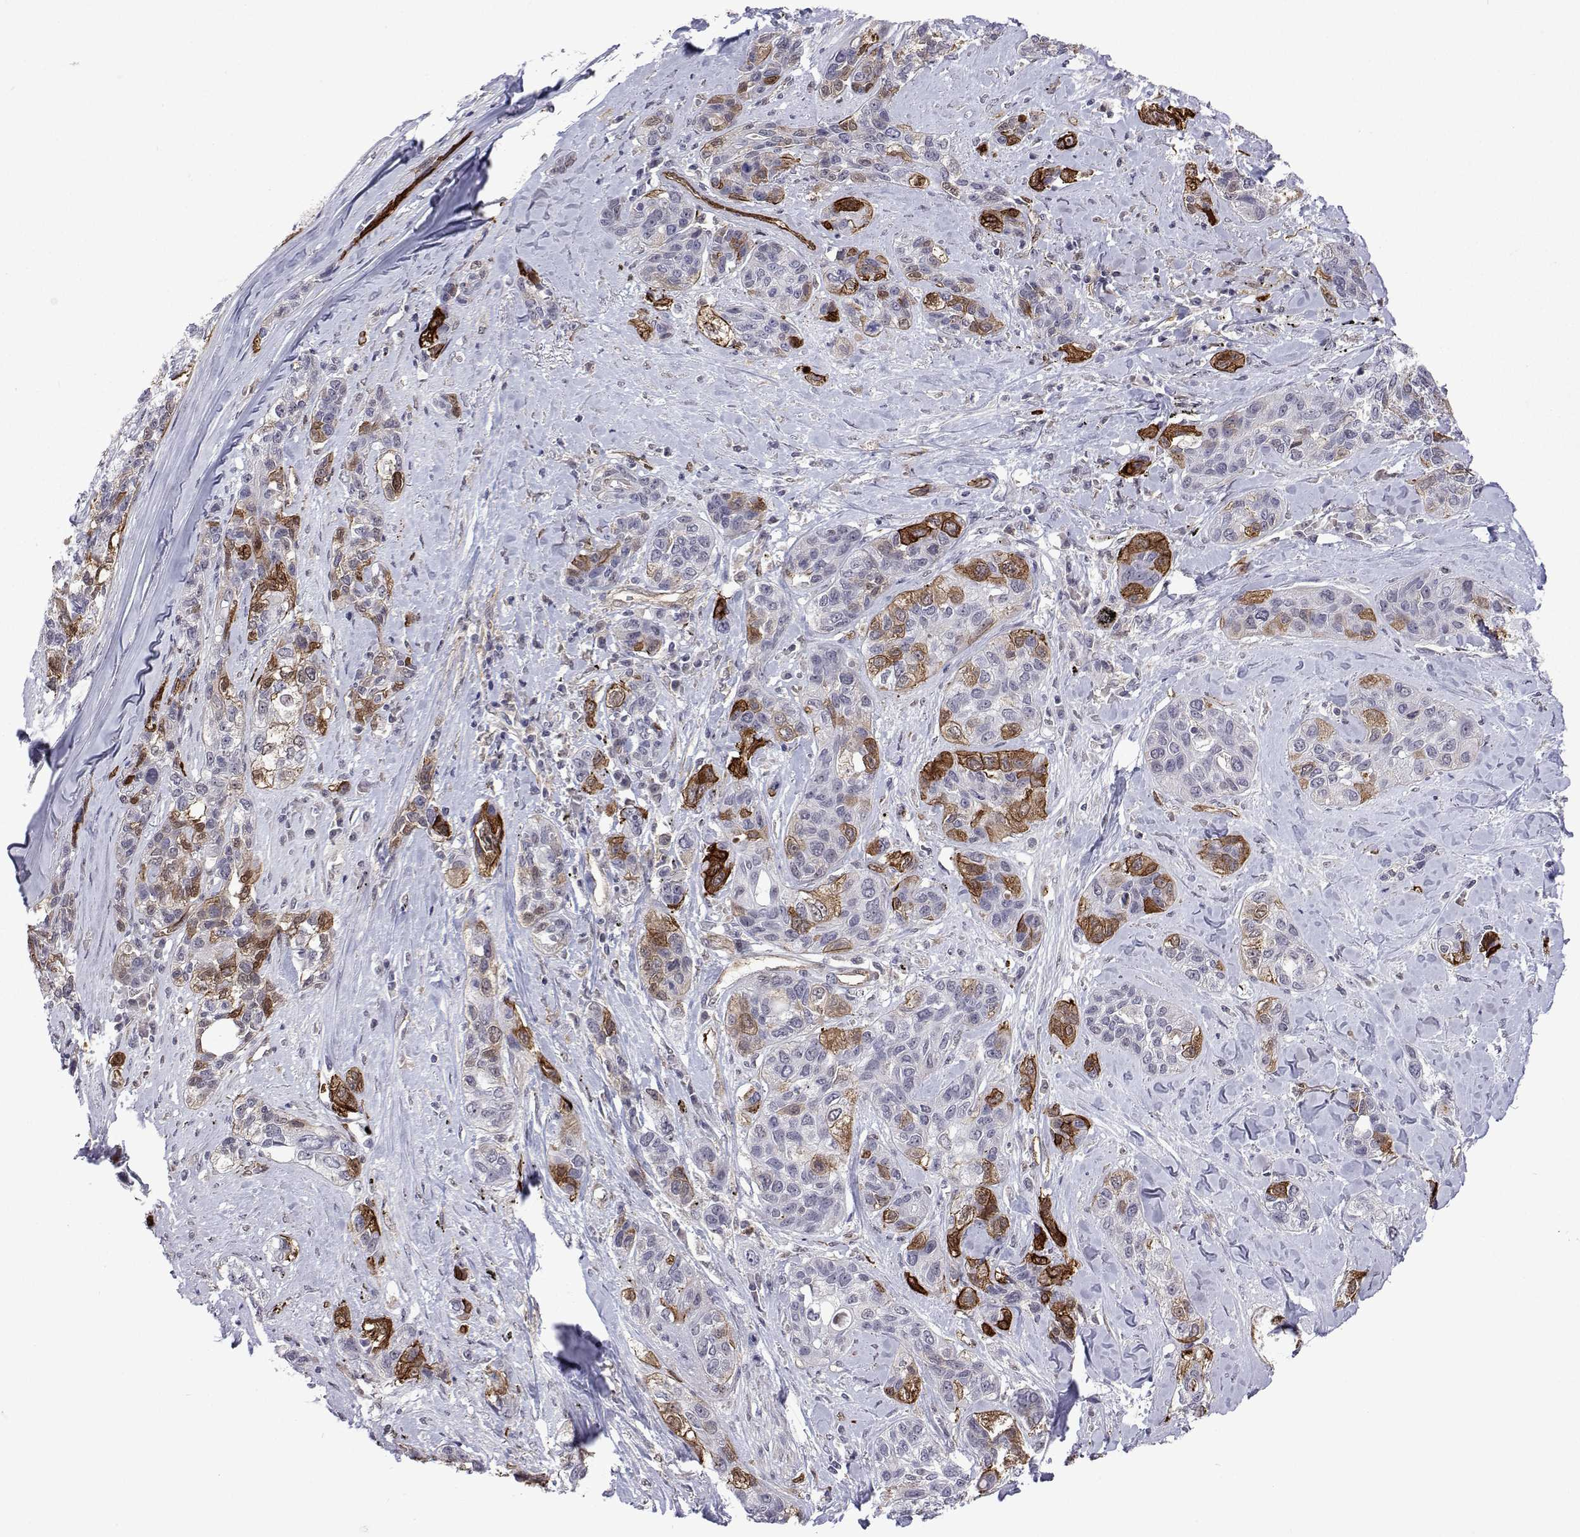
{"staining": {"intensity": "moderate", "quantity": "<25%", "location": "cytoplasmic/membranous"}, "tissue": "lung cancer", "cell_type": "Tumor cells", "image_type": "cancer", "snomed": [{"axis": "morphology", "description": "Squamous cell carcinoma, NOS"}, {"axis": "topography", "description": "Lung"}], "caption": "Immunohistochemistry (IHC) staining of lung cancer, which displays low levels of moderate cytoplasmic/membranous expression in approximately <25% of tumor cells indicating moderate cytoplasmic/membranous protein positivity. The staining was performed using DAB (3,3'-diaminobenzidine) (brown) for protein detection and nuclei were counterstained in hematoxylin (blue).", "gene": "EFCAB3", "patient": {"sex": "female", "age": 70}}